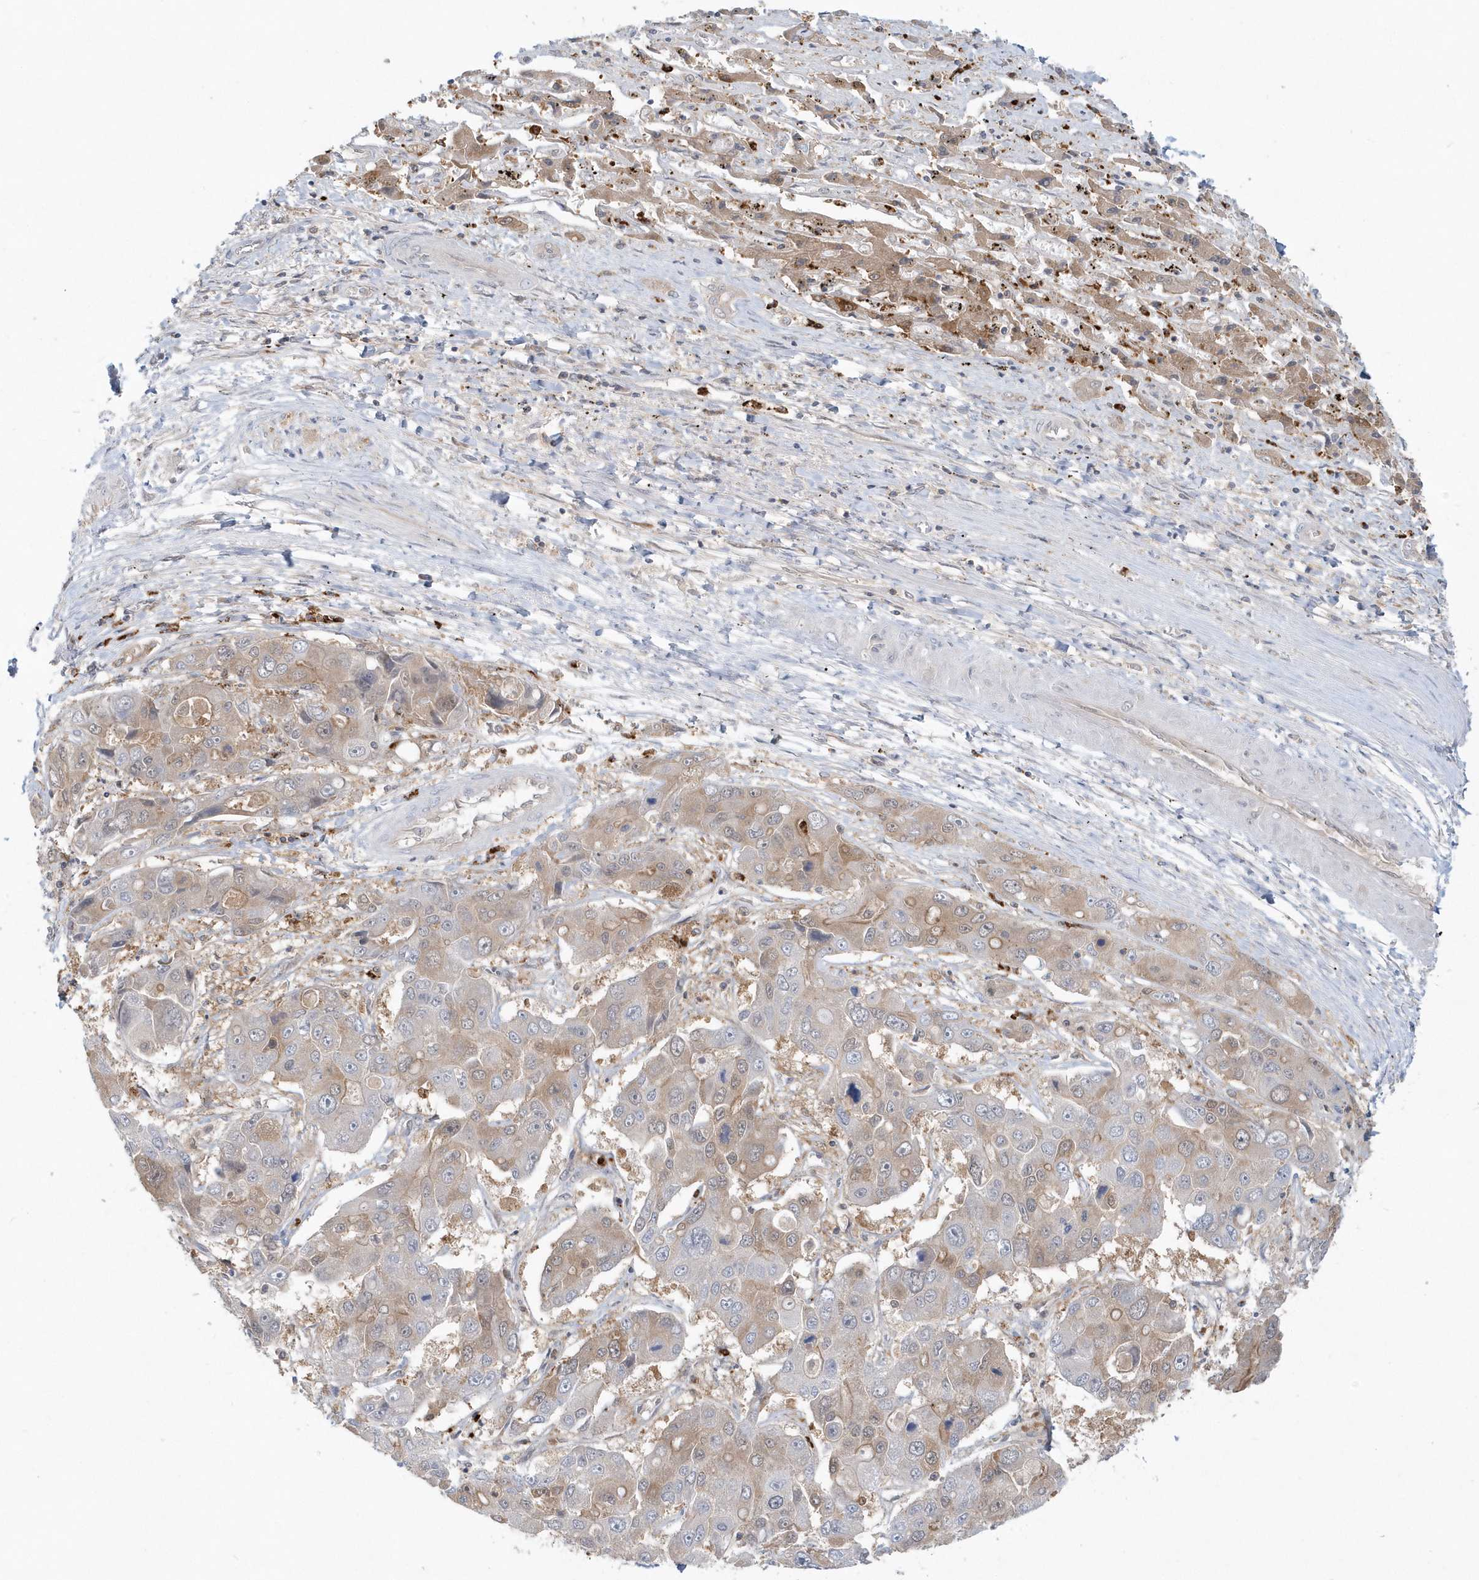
{"staining": {"intensity": "weak", "quantity": "25%-75%", "location": "cytoplasmic/membranous"}, "tissue": "liver cancer", "cell_type": "Tumor cells", "image_type": "cancer", "snomed": [{"axis": "morphology", "description": "Cholangiocarcinoma"}, {"axis": "topography", "description": "Liver"}], "caption": "Liver cancer stained with IHC shows weak cytoplasmic/membranous expression in approximately 25%-75% of tumor cells.", "gene": "RNF7", "patient": {"sex": "male", "age": 67}}